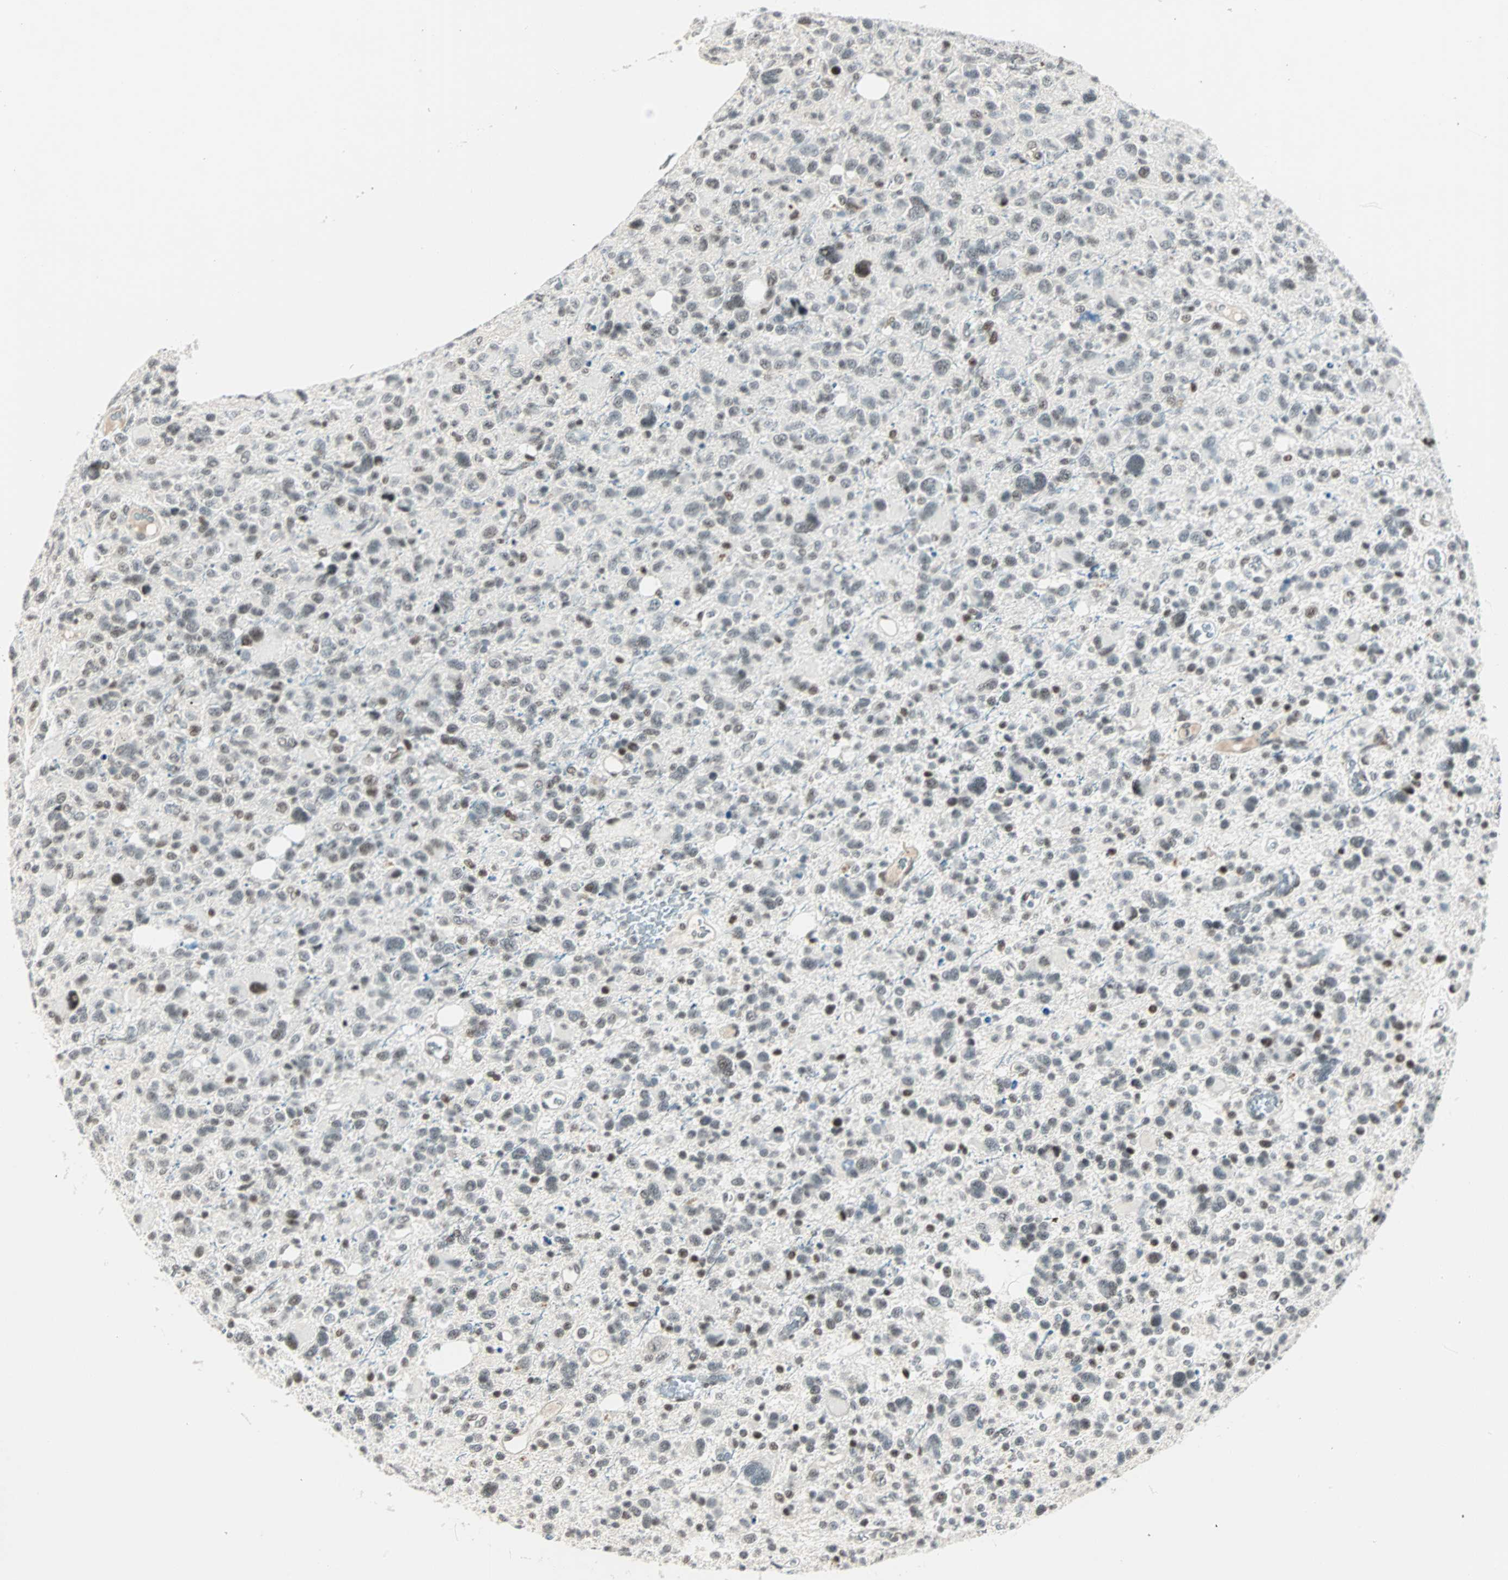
{"staining": {"intensity": "weak", "quantity": "25%-75%", "location": "nuclear"}, "tissue": "glioma", "cell_type": "Tumor cells", "image_type": "cancer", "snomed": [{"axis": "morphology", "description": "Glioma, malignant, High grade"}, {"axis": "topography", "description": "Brain"}], "caption": "This photomicrograph displays glioma stained with immunohistochemistry to label a protein in brown. The nuclear of tumor cells show weak positivity for the protein. Nuclei are counter-stained blue.", "gene": "SIN3A", "patient": {"sex": "male", "age": 48}}